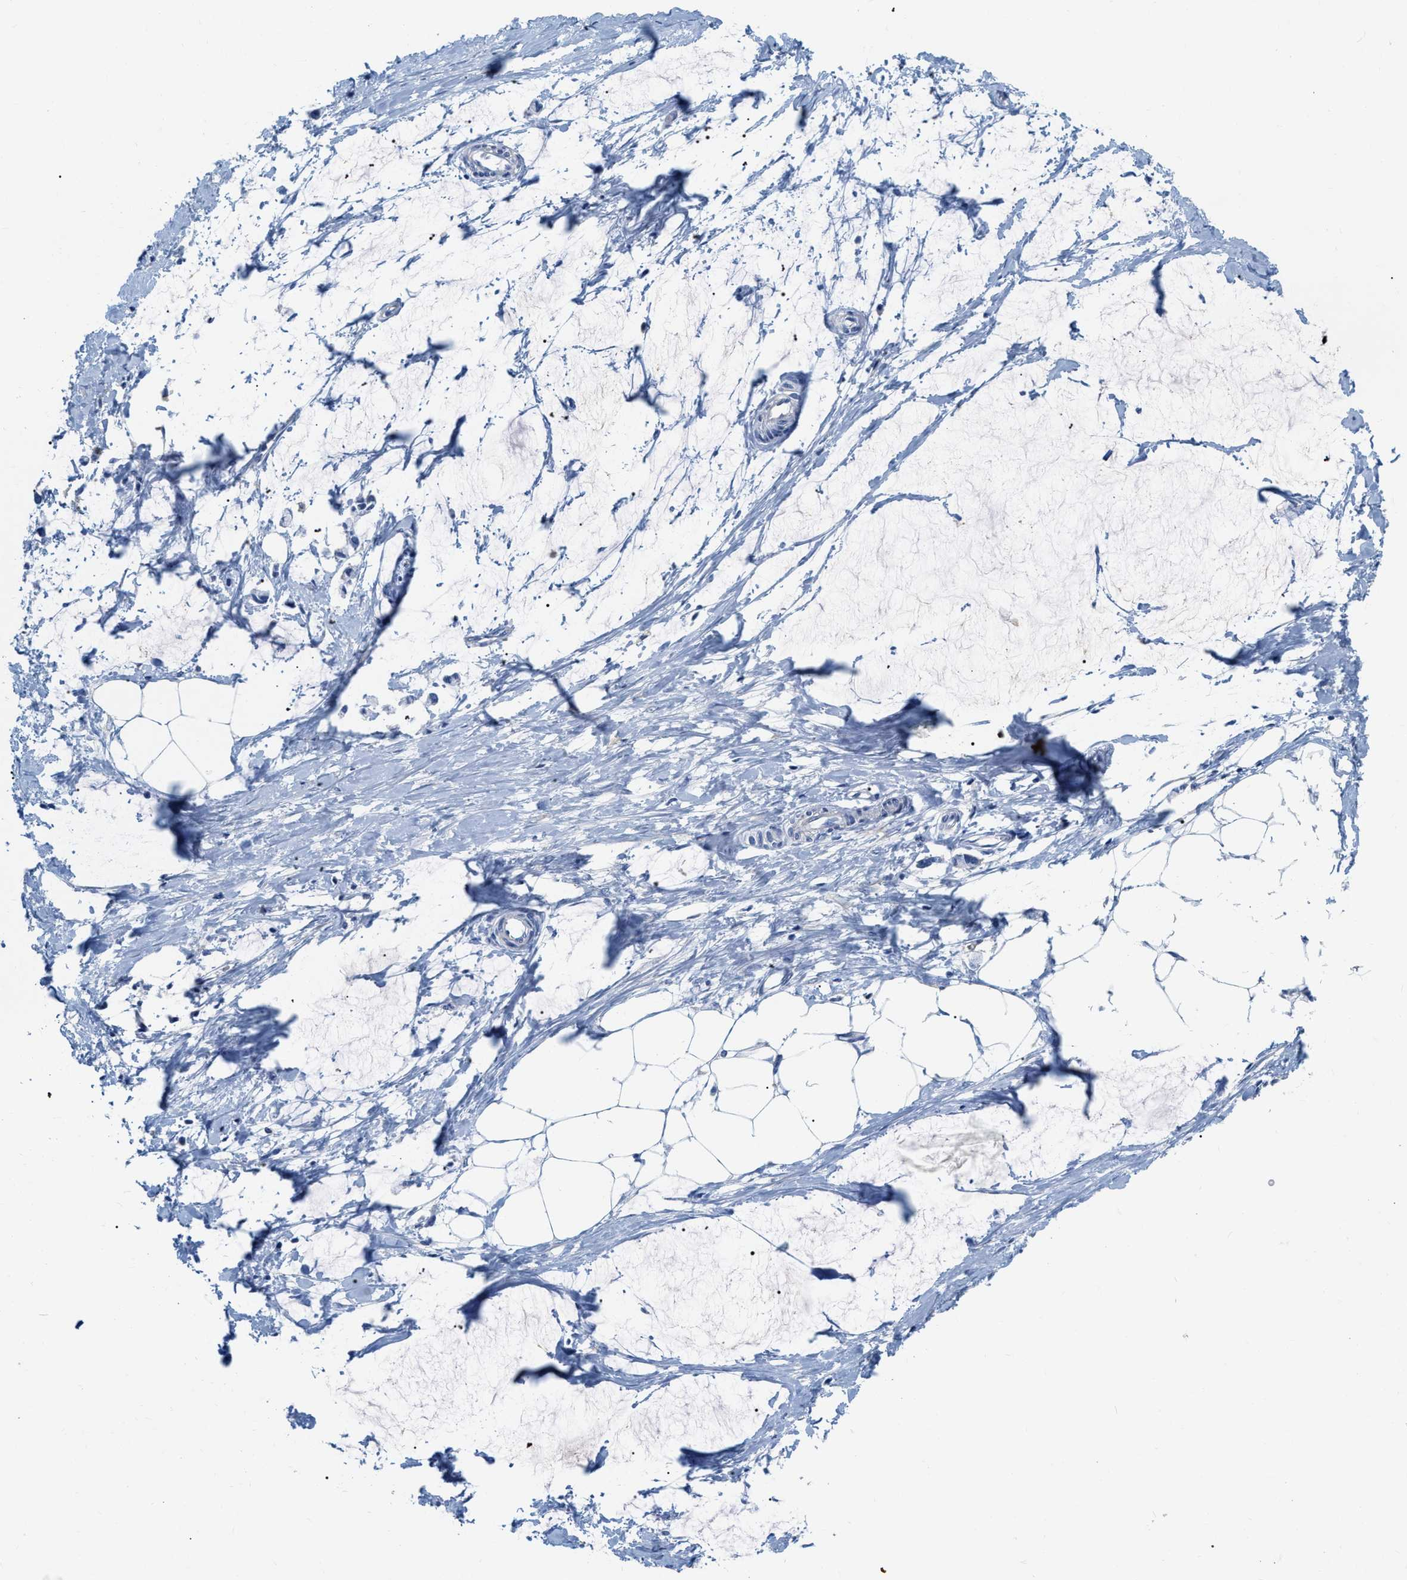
{"staining": {"intensity": "negative", "quantity": "none", "location": "none"}, "tissue": "adipose tissue", "cell_type": "Adipocytes", "image_type": "normal", "snomed": [{"axis": "morphology", "description": "Normal tissue, NOS"}, {"axis": "morphology", "description": "Adenocarcinoma, NOS"}, {"axis": "topography", "description": "Colon"}, {"axis": "topography", "description": "Peripheral nerve tissue"}], "caption": "Human adipose tissue stained for a protein using immunohistochemistry exhibits no positivity in adipocytes.", "gene": "EIF2AK2", "patient": {"sex": "male", "age": 14}}